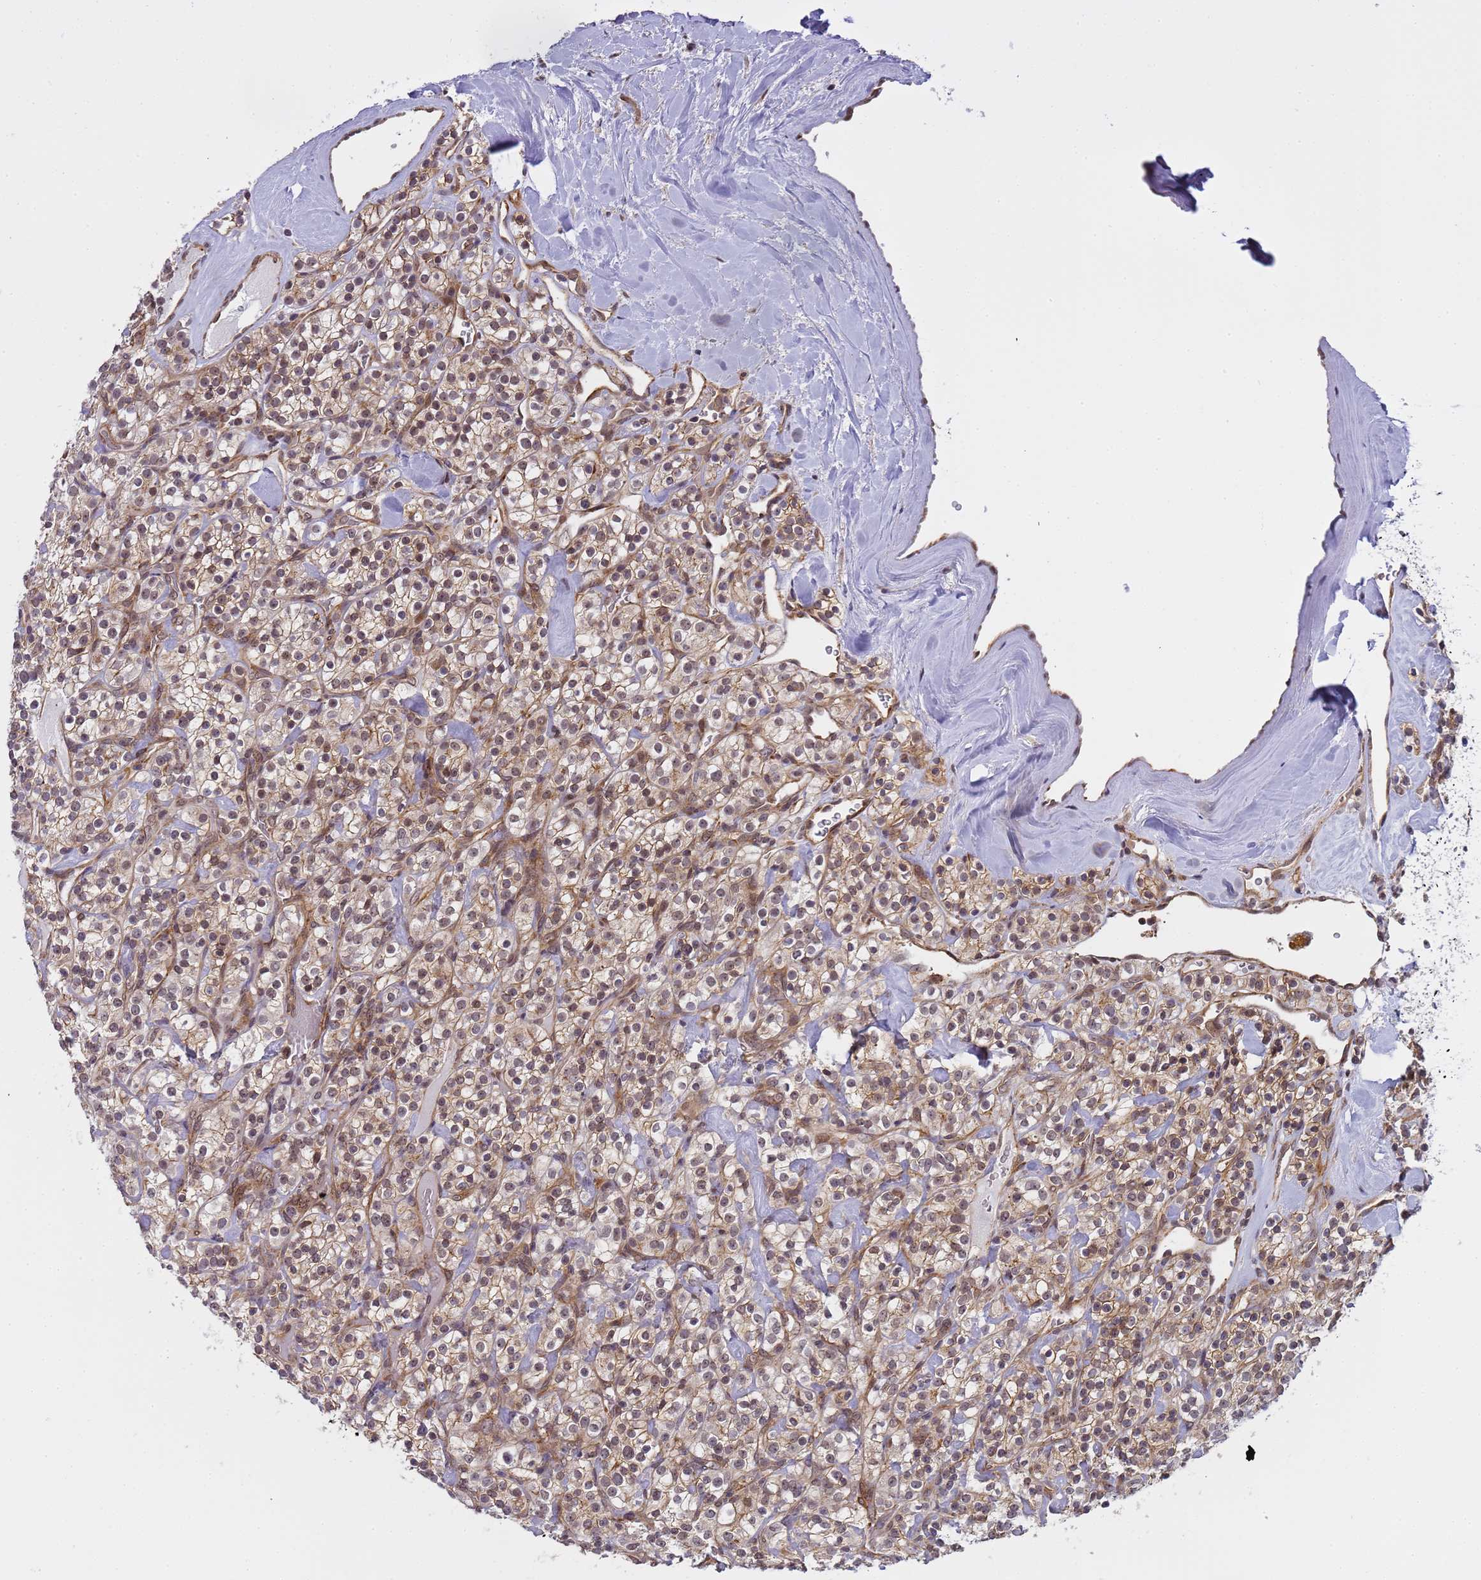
{"staining": {"intensity": "weak", "quantity": ">75%", "location": "cytoplasmic/membranous,nuclear"}, "tissue": "renal cancer", "cell_type": "Tumor cells", "image_type": "cancer", "snomed": [{"axis": "morphology", "description": "Adenocarcinoma, NOS"}, {"axis": "topography", "description": "Kidney"}], "caption": "High-power microscopy captured an IHC image of renal cancer (adenocarcinoma), revealing weak cytoplasmic/membranous and nuclear expression in approximately >75% of tumor cells.", "gene": "EMC2", "patient": {"sex": "male", "age": 77}}